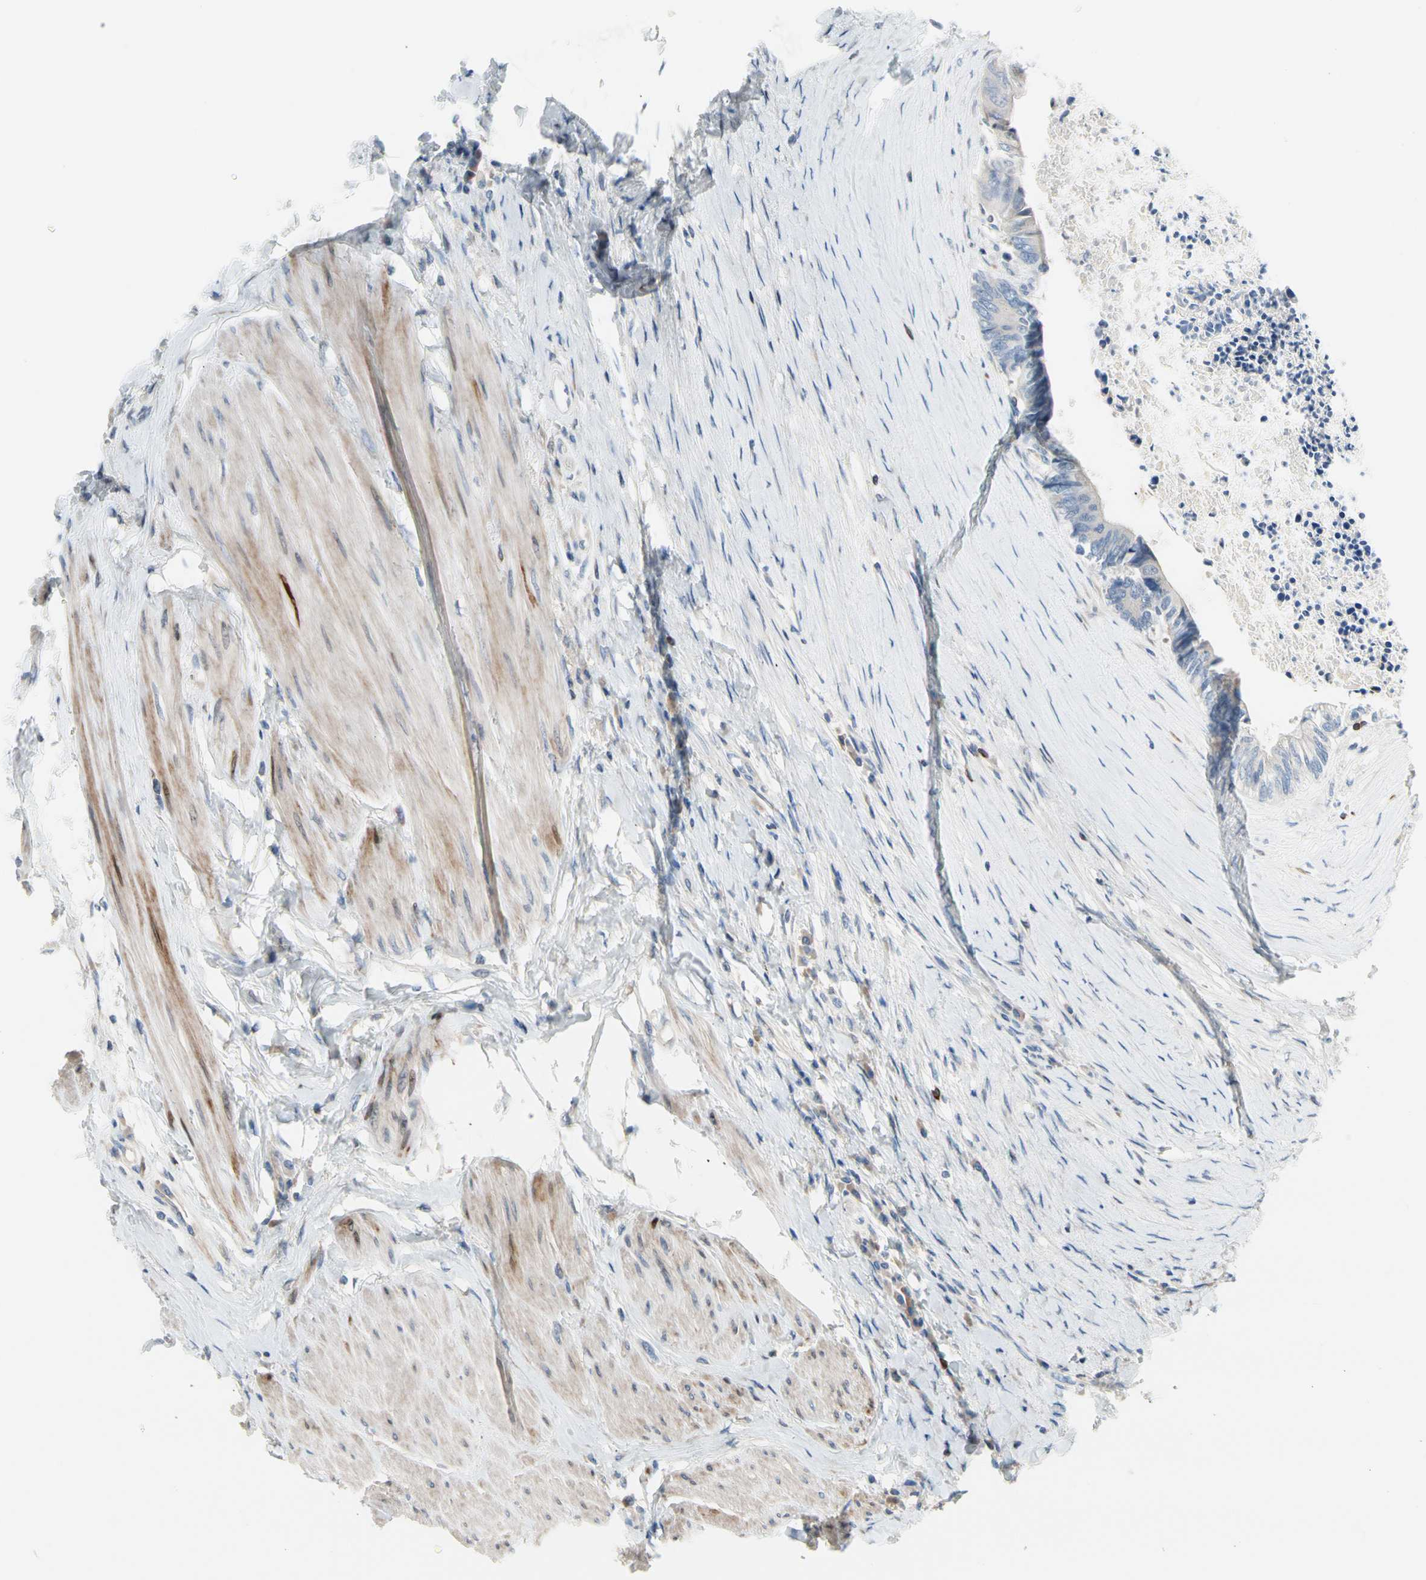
{"staining": {"intensity": "negative", "quantity": "none", "location": "none"}, "tissue": "colorectal cancer", "cell_type": "Tumor cells", "image_type": "cancer", "snomed": [{"axis": "morphology", "description": "Adenocarcinoma, NOS"}, {"axis": "topography", "description": "Rectum"}], "caption": "This is a image of immunohistochemistry (IHC) staining of colorectal cancer, which shows no expression in tumor cells.", "gene": "MAP3K3", "patient": {"sex": "male", "age": 63}}